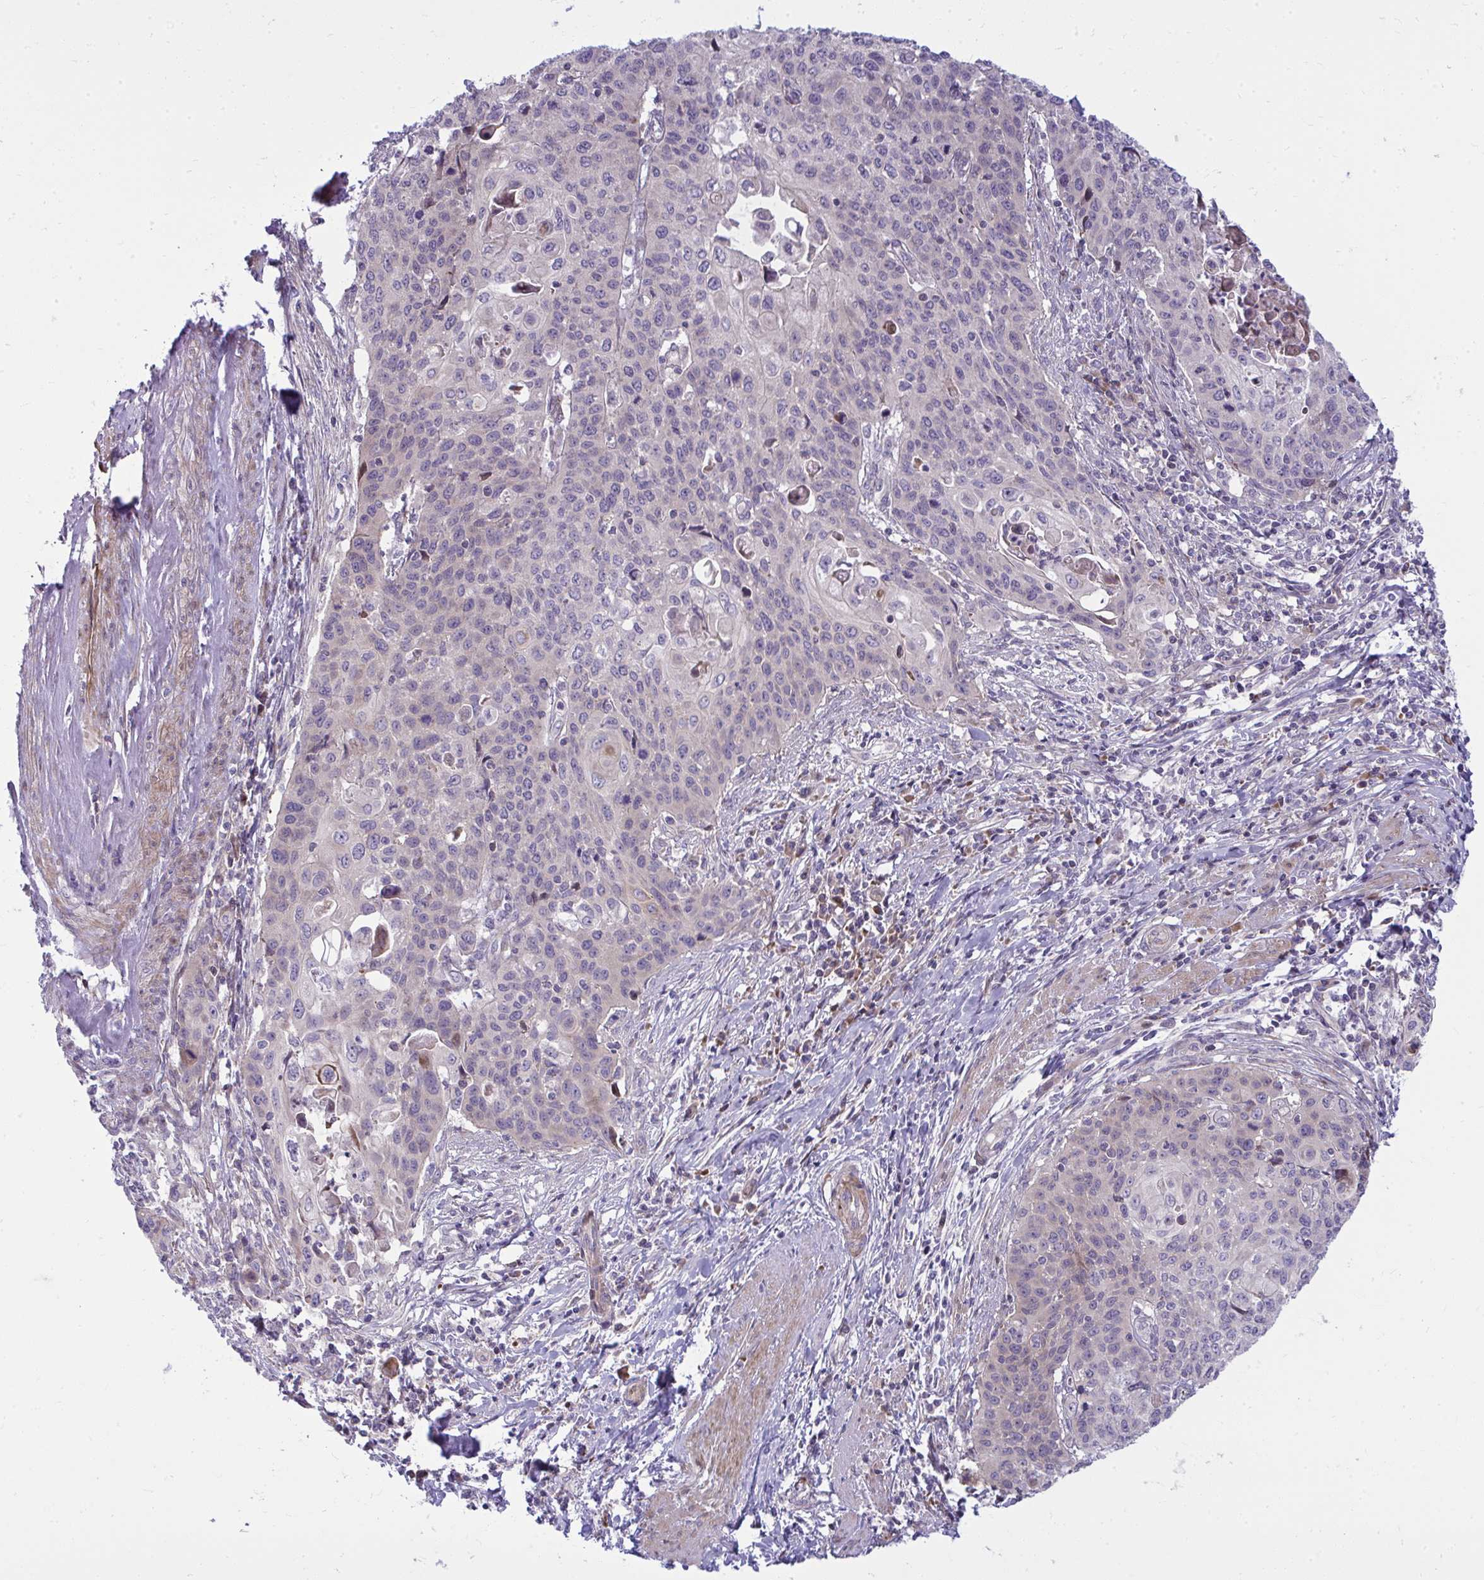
{"staining": {"intensity": "moderate", "quantity": "<25%", "location": "cytoplasmic/membranous"}, "tissue": "cervical cancer", "cell_type": "Tumor cells", "image_type": "cancer", "snomed": [{"axis": "morphology", "description": "Squamous cell carcinoma, NOS"}, {"axis": "topography", "description": "Cervix"}], "caption": "Squamous cell carcinoma (cervical) stained with immunohistochemistry (IHC) shows moderate cytoplasmic/membranous staining in approximately <25% of tumor cells.", "gene": "ZSCAN9", "patient": {"sex": "female", "age": 65}}